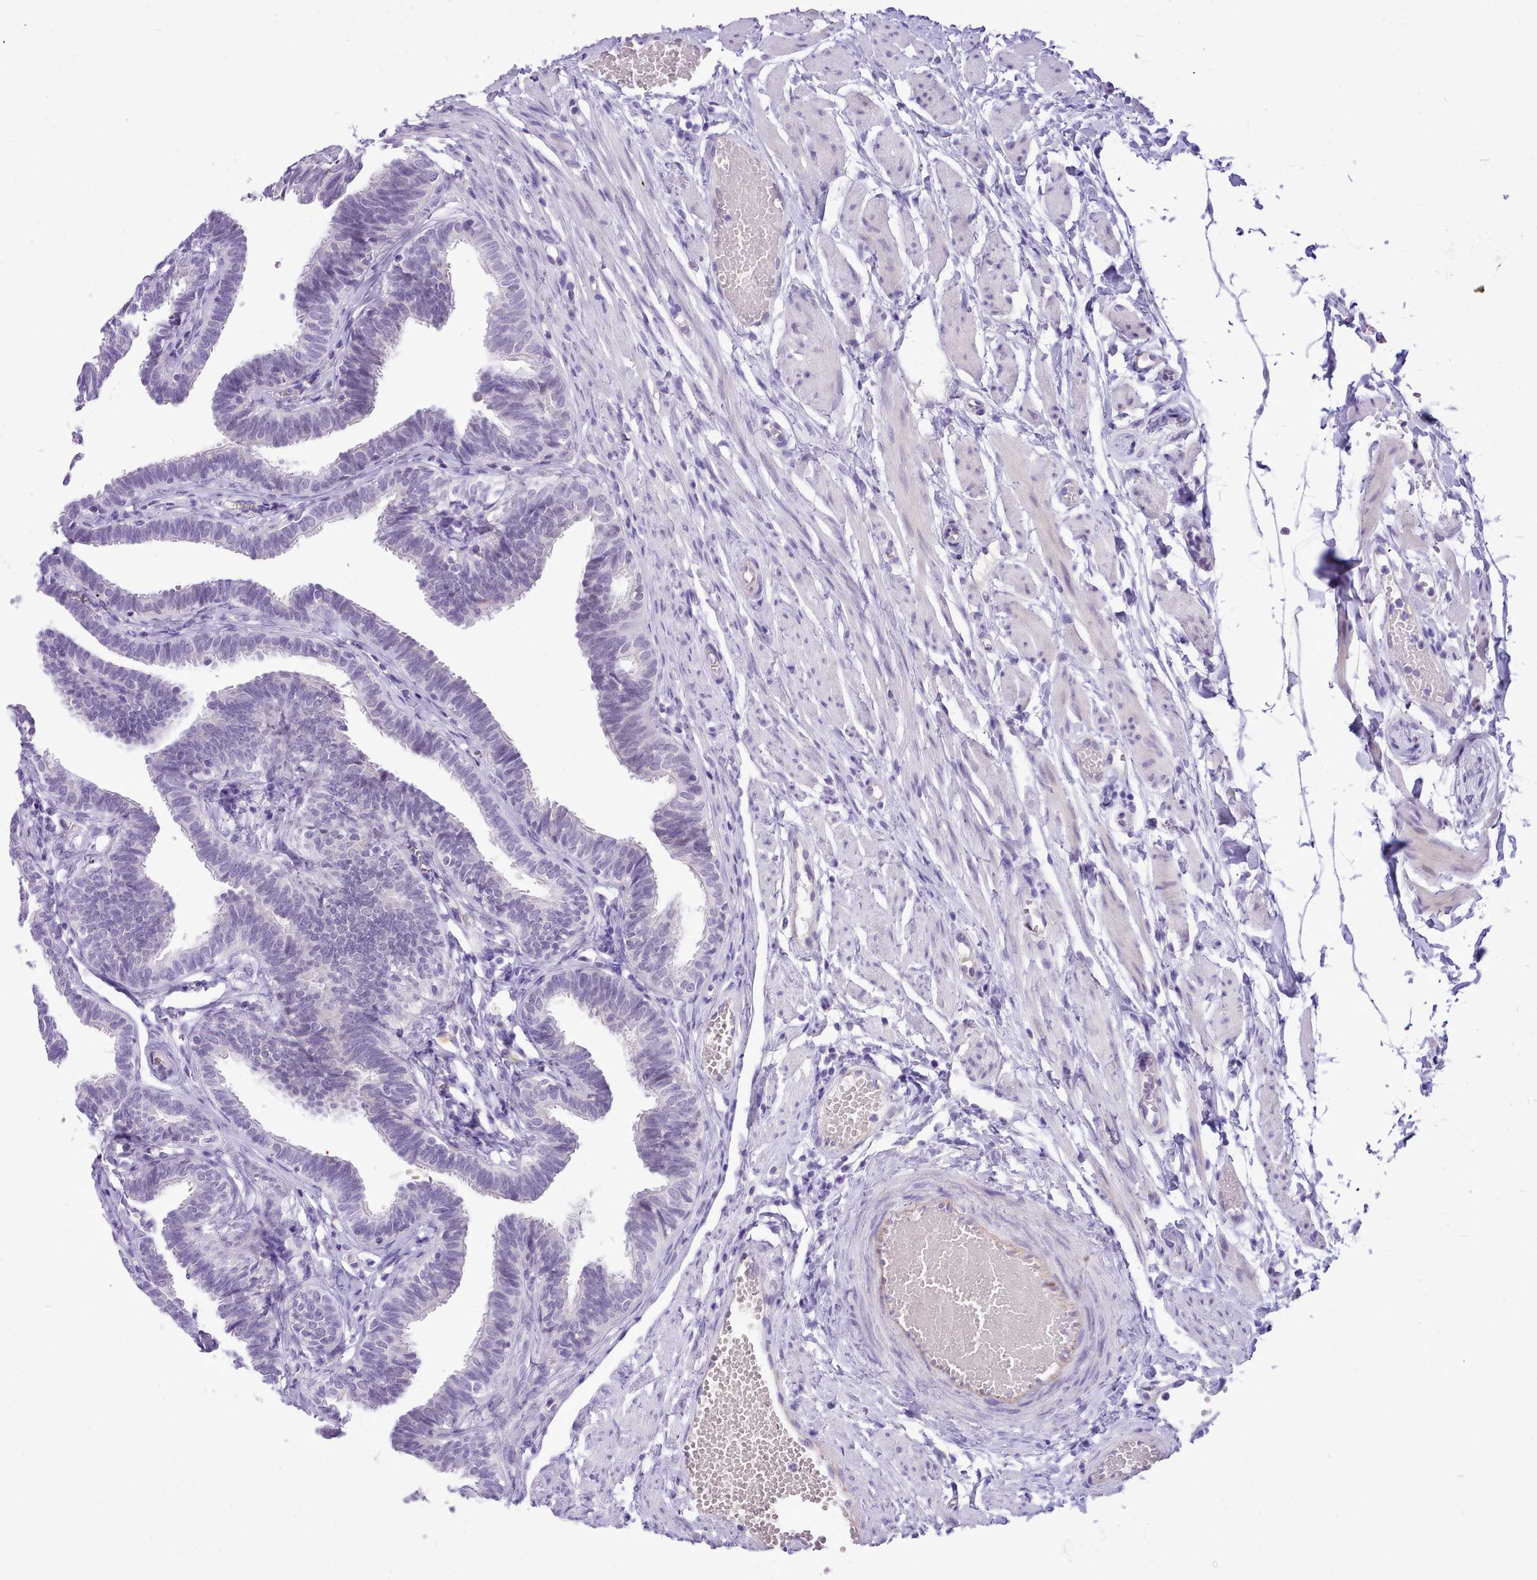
{"staining": {"intensity": "negative", "quantity": "none", "location": "none"}, "tissue": "fallopian tube", "cell_type": "Glandular cells", "image_type": "normal", "snomed": [{"axis": "morphology", "description": "Normal tissue, NOS"}, {"axis": "topography", "description": "Fallopian tube"}, {"axis": "topography", "description": "Ovary"}], "caption": "The image shows no staining of glandular cells in unremarkable fallopian tube.", "gene": "LRRC37A2", "patient": {"sex": "female", "age": 23}}